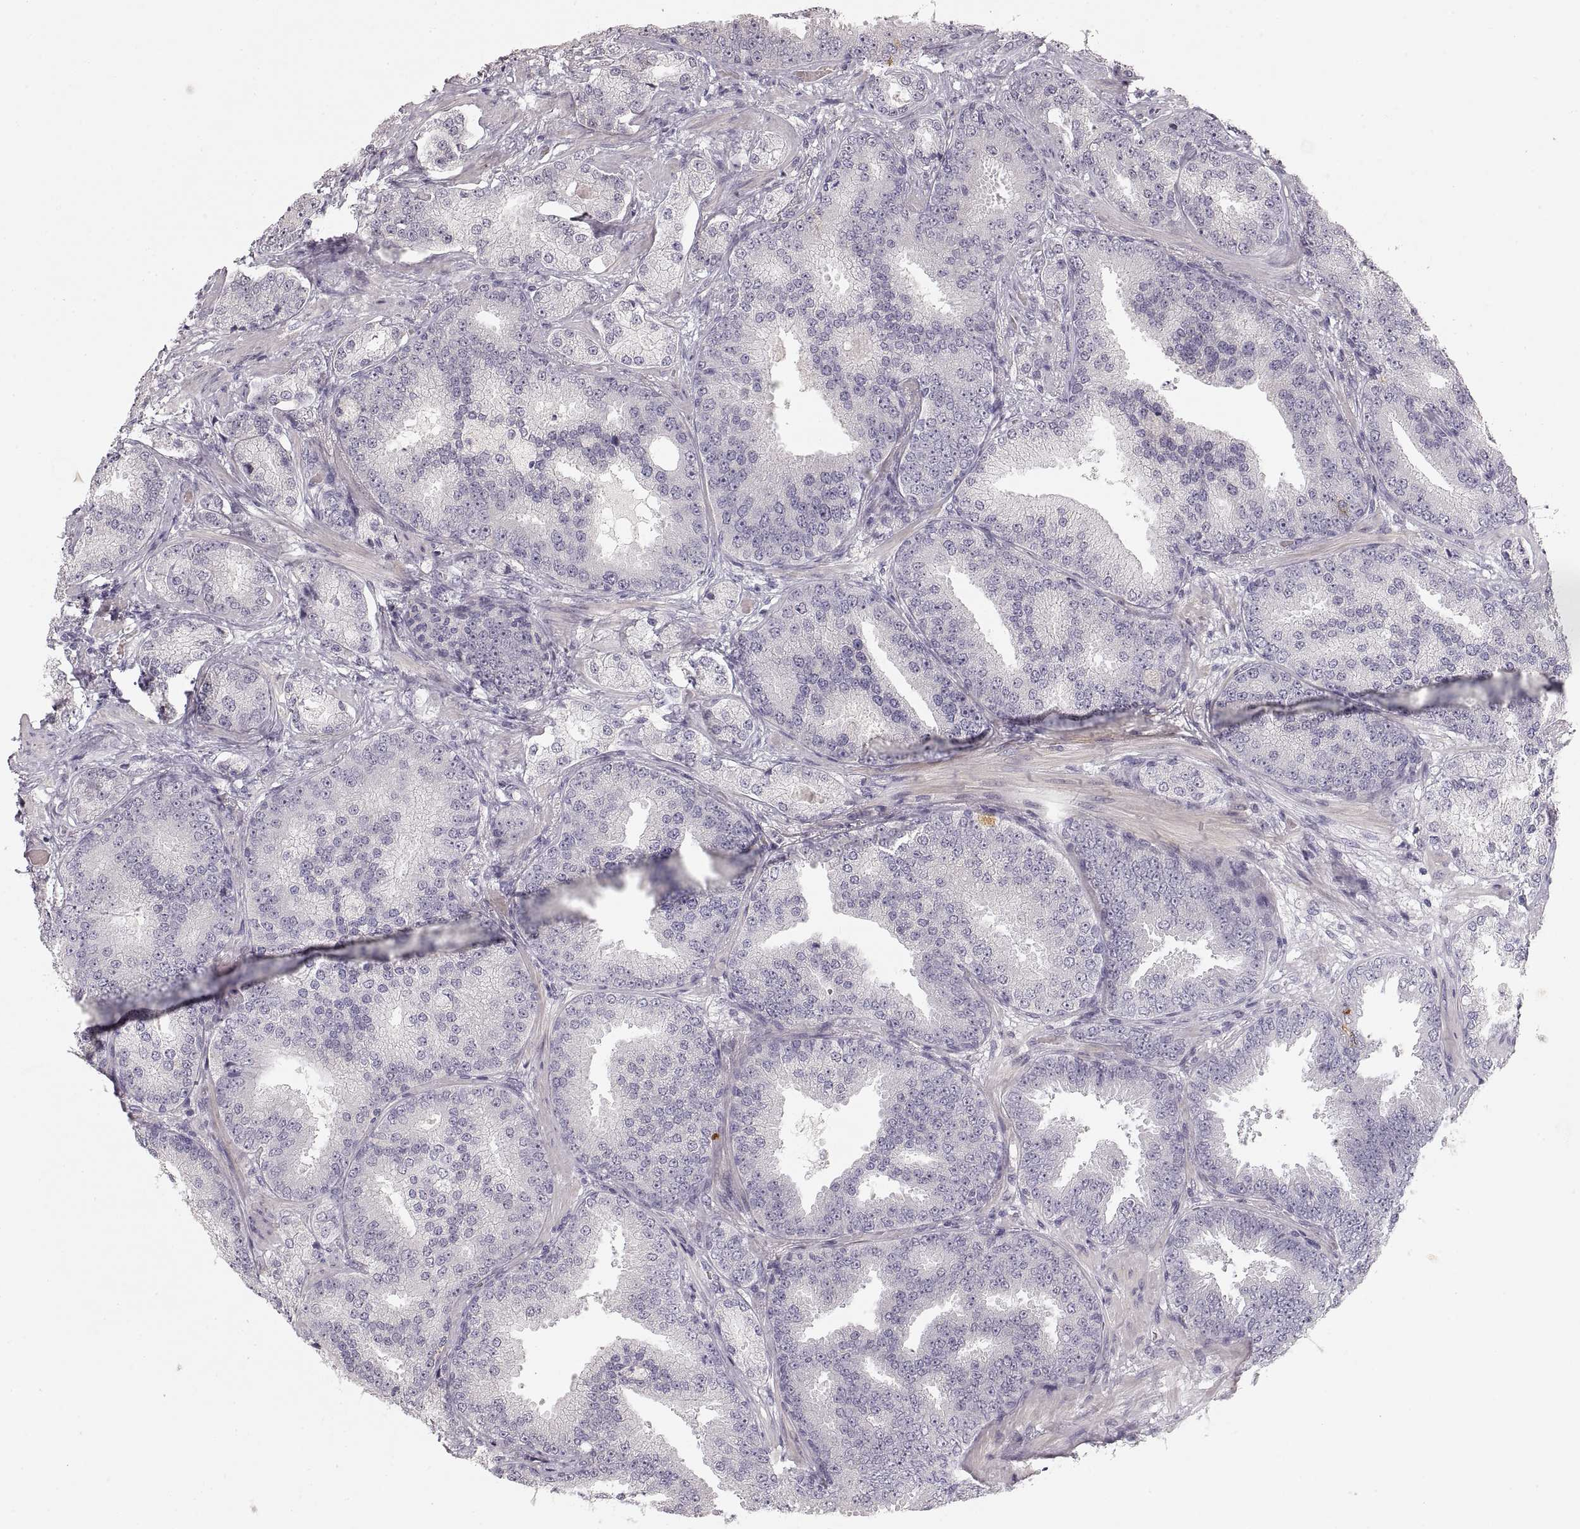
{"staining": {"intensity": "negative", "quantity": "none", "location": "none"}, "tissue": "prostate cancer", "cell_type": "Tumor cells", "image_type": "cancer", "snomed": [{"axis": "morphology", "description": "Adenocarcinoma, Low grade"}, {"axis": "topography", "description": "Prostate"}], "caption": "Tumor cells show no significant expression in prostate cancer (adenocarcinoma (low-grade)).", "gene": "PCSK2", "patient": {"sex": "male", "age": 68}}